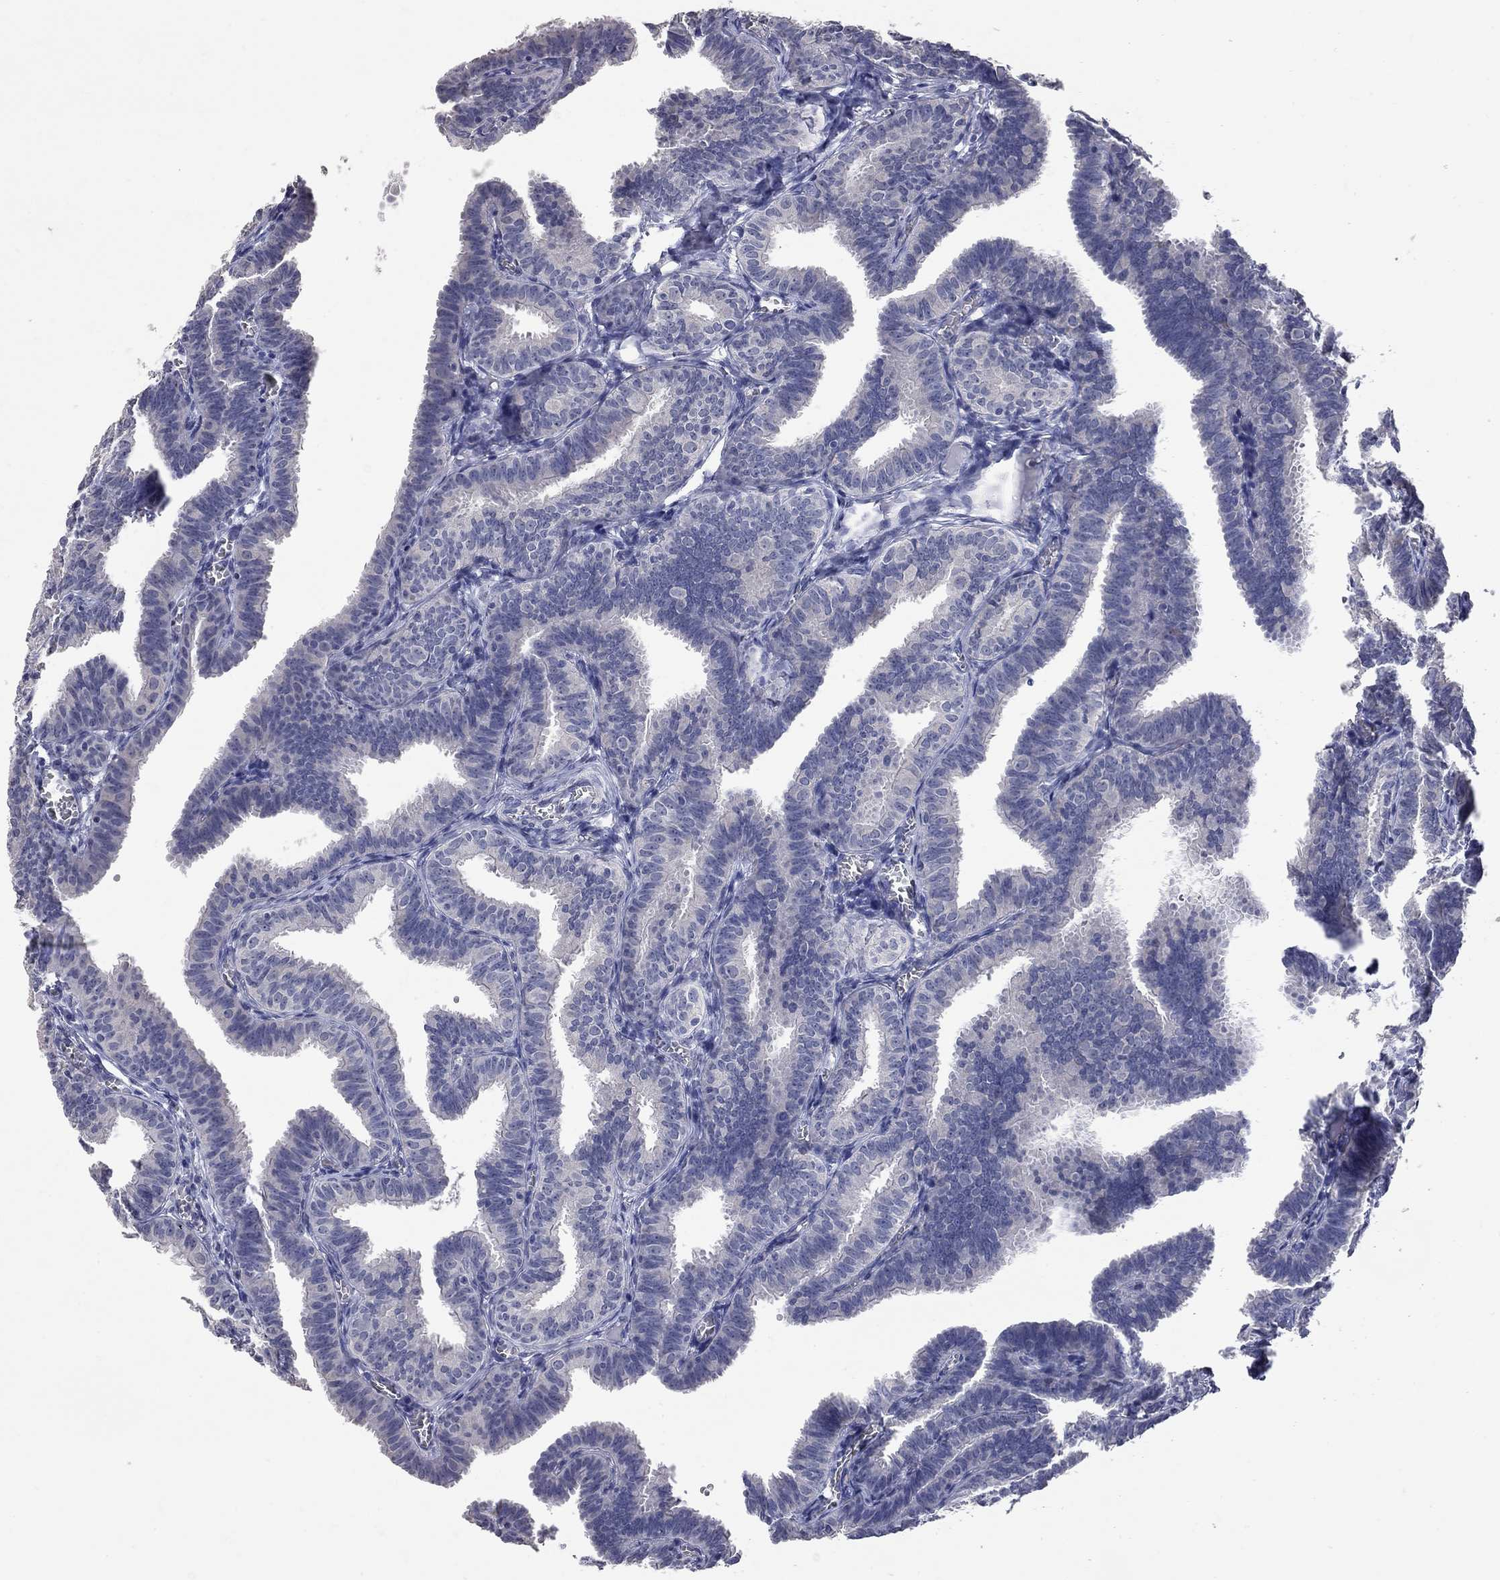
{"staining": {"intensity": "negative", "quantity": "none", "location": "none"}, "tissue": "fallopian tube", "cell_type": "Glandular cells", "image_type": "normal", "snomed": [{"axis": "morphology", "description": "Normal tissue, NOS"}, {"axis": "topography", "description": "Fallopian tube"}], "caption": "Protein analysis of benign fallopian tube shows no significant staining in glandular cells. (Stains: DAB immunohistochemistry (IHC) with hematoxylin counter stain, Microscopy: brightfield microscopy at high magnification).", "gene": "NOS2", "patient": {"sex": "female", "age": 25}}